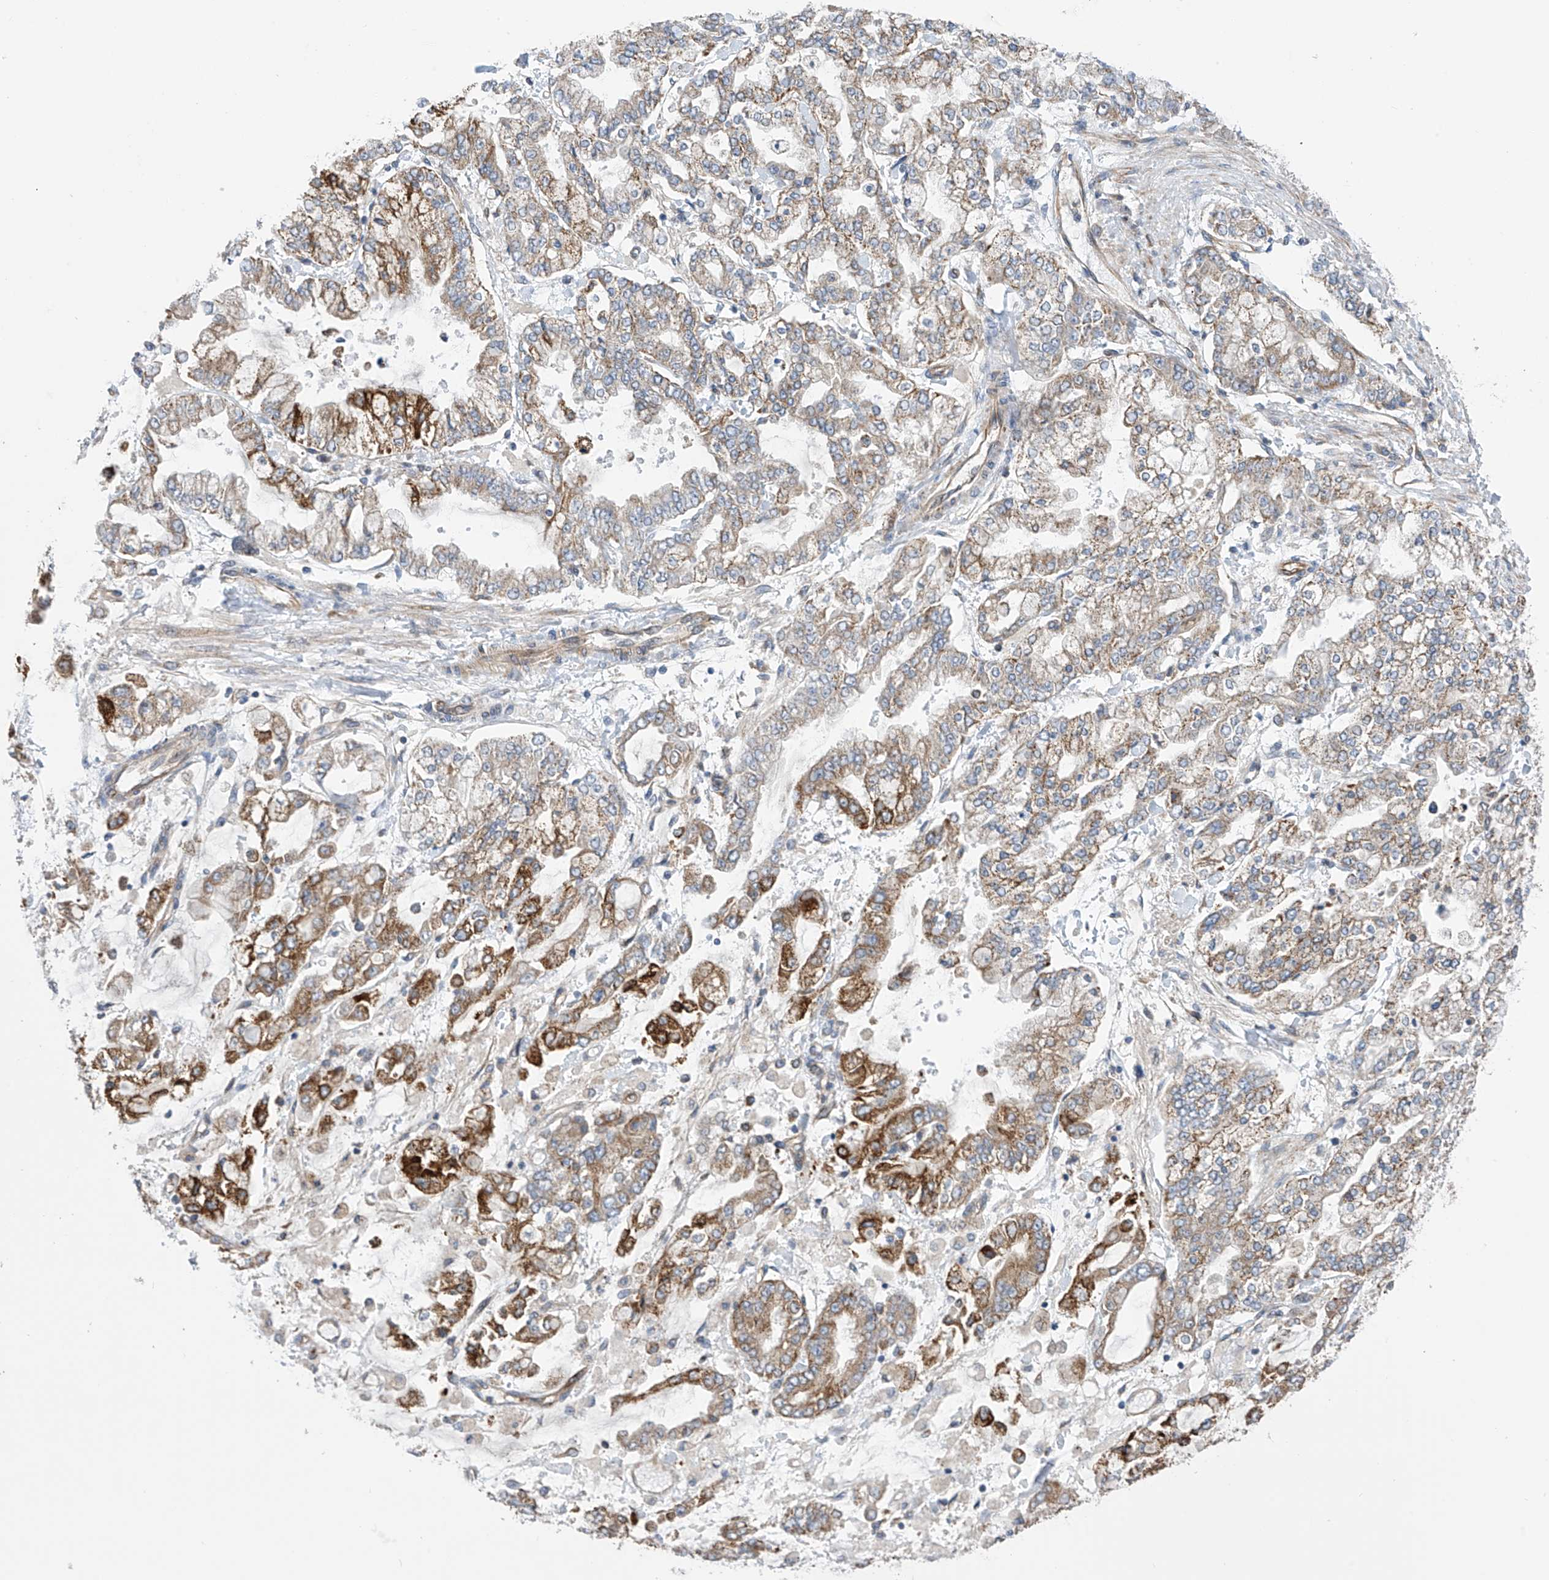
{"staining": {"intensity": "strong", "quantity": "<25%", "location": "cytoplasmic/membranous"}, "tissue": "stomach cancer", "cell_type": "Tumor cells", "image_type": "cancer", "snomed": [{"axis": "morphology", "description": "Normal tissue, NOS"}, {"axis": "morphology", "description": "Adenocarcinoma, NOS"}, {"axis": "topography", "description": "Stomach, upper"}, {"axis": "topography", "description": "Stomach"}], "caption": "Immunohistochemistry (IHC) histopathology image of neoplastic tissue: adenocarcinoma (stomach) stained using IHC reveals medium levels of strong protein expression localized specifically in the cytoplasmic/membranous of tumor cells, appearing as a cytoplasmic/membranous brown color.", "gene": "EIF5B", "patient": {"sex": "male", "age": 76}}